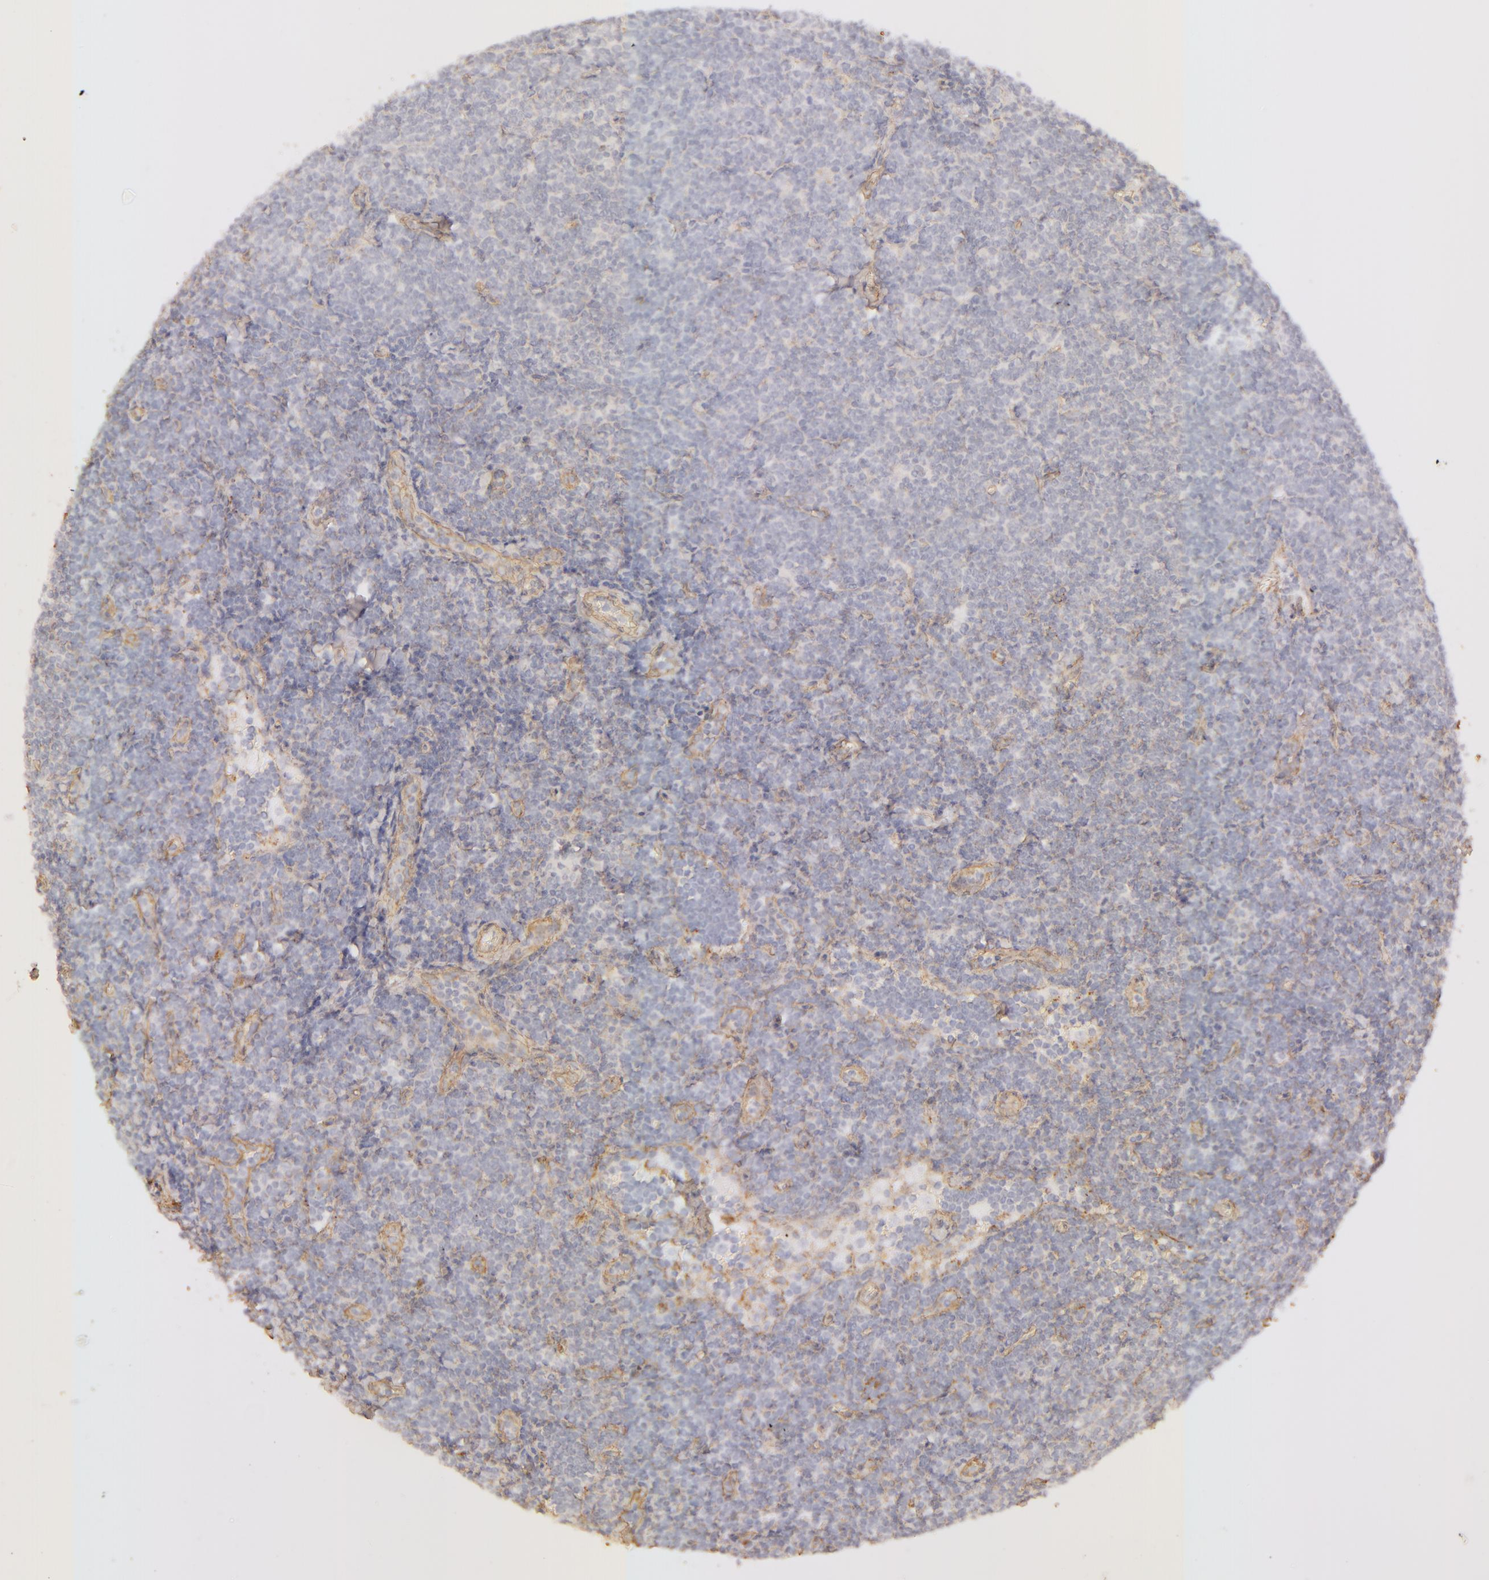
{"staining": {"intensity": "negative", "quantity": "none", "location": "none"}, "tissue": "lymphoma", "cell_type": "Tumor cells", "image_type": "cancer", "snomed": [{"axis": "morphology", "description": "Malignant lymphoma, non-Hodgkin's type, Low grade"}, {"axis": "topography", "description": "Lymph node"}], "caption": "Histopathology image shows no significant protein staining in tumor cells of malignant lymphoma, non-Hodgkin's type (low-grade).", "gene": "COL4A1", "patient": {"sex": "male", "age": 65}}